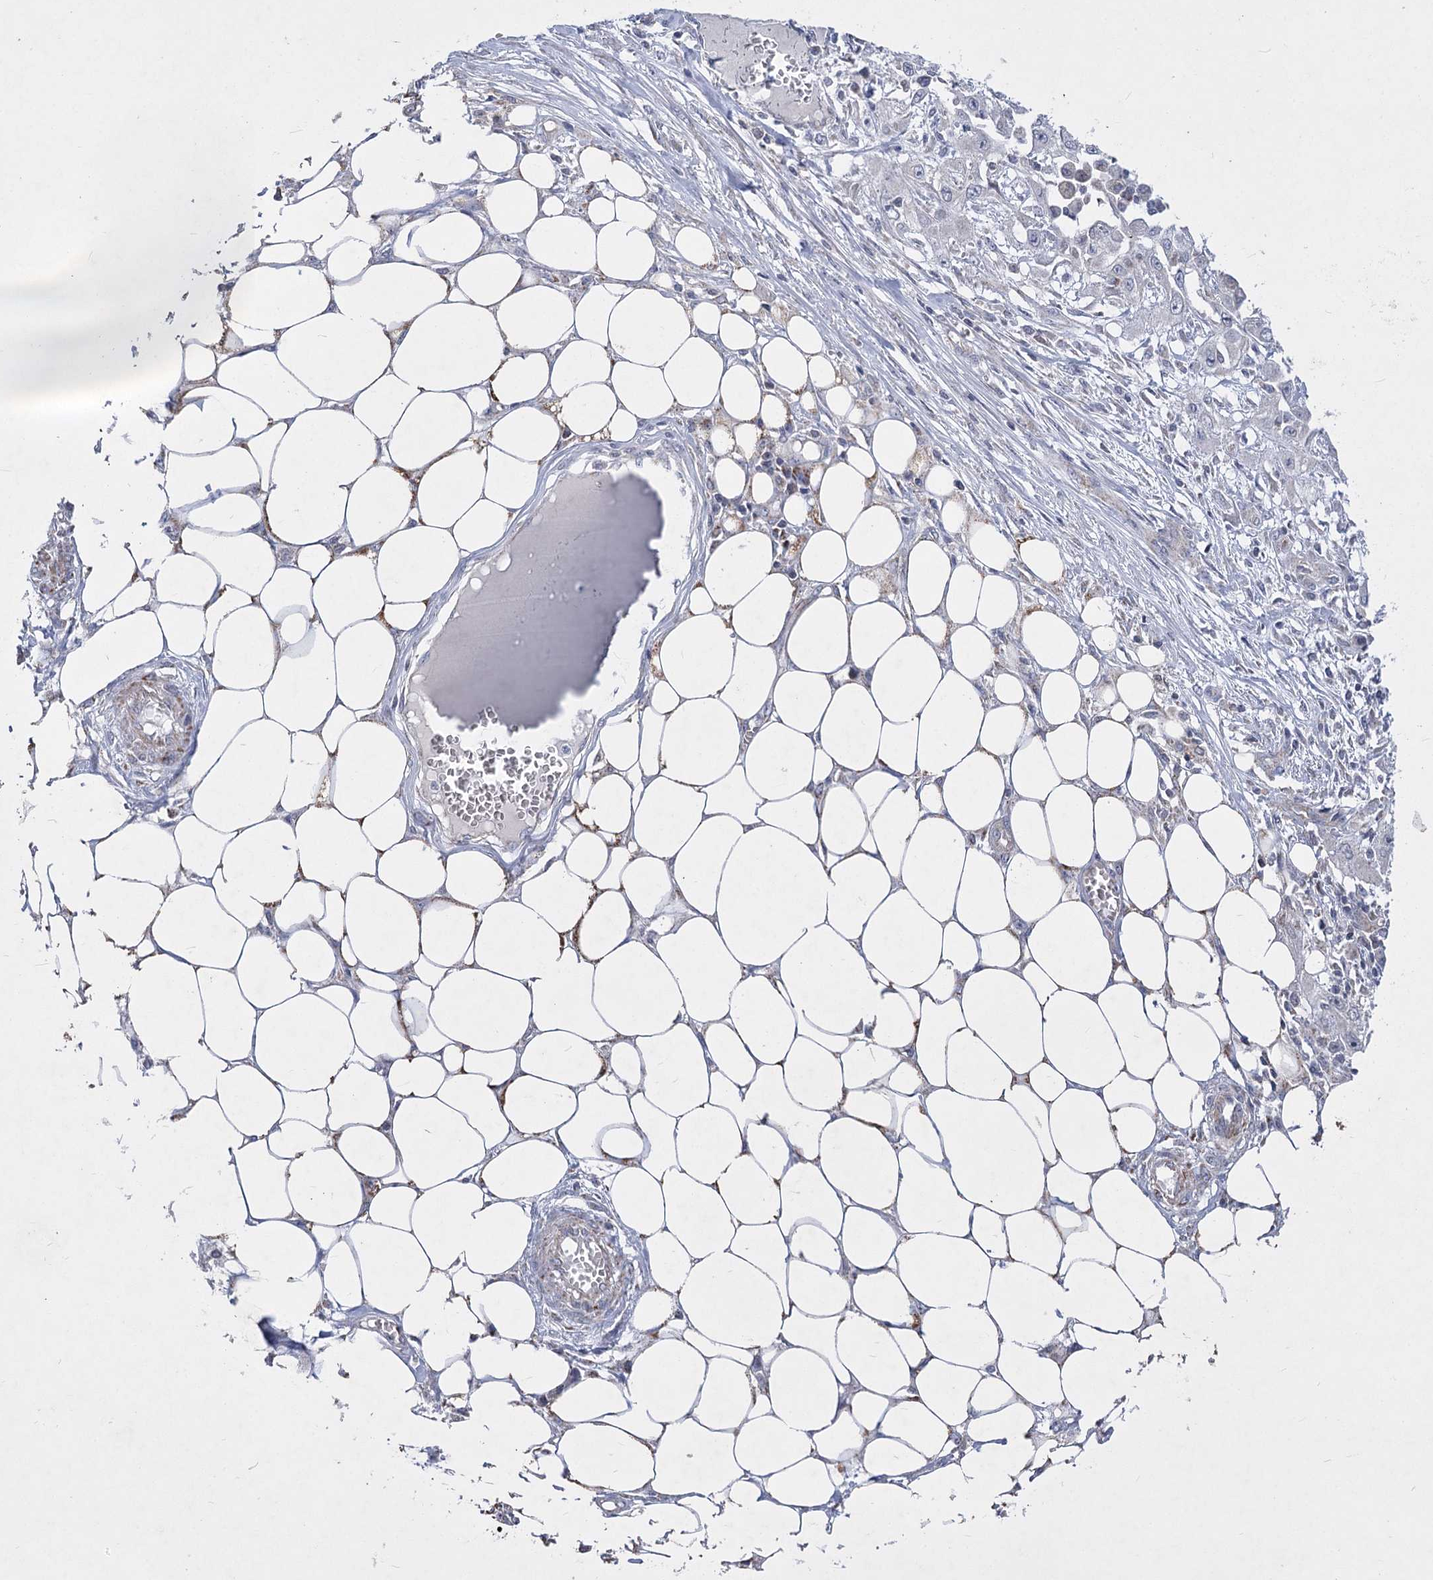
{"staining": {"intensity": "negative", "quantity": "none", "location": "none"}, "tissue": "skin cancer", "cell_type": "Tumor cells", "image_type": "cancer", "snomed": [{"axis": "morphology", "description": "Squamous cell carcinoma, NOS"}, {"axis": "morphology", "description": "Squamous cell carcinoma, metastatic, NOS"}, {"axis": "topography", "description": "Skin"}, {"axis": "topography", "description": "Lymph node"}], "caption": "Human skin cancer (squamous cell carcinoma) stained for a protein using immunohistochemistry displays no staining in tumor cells.", "gene": "PDHB", "patient": {"sex": "male", "age": 75}}